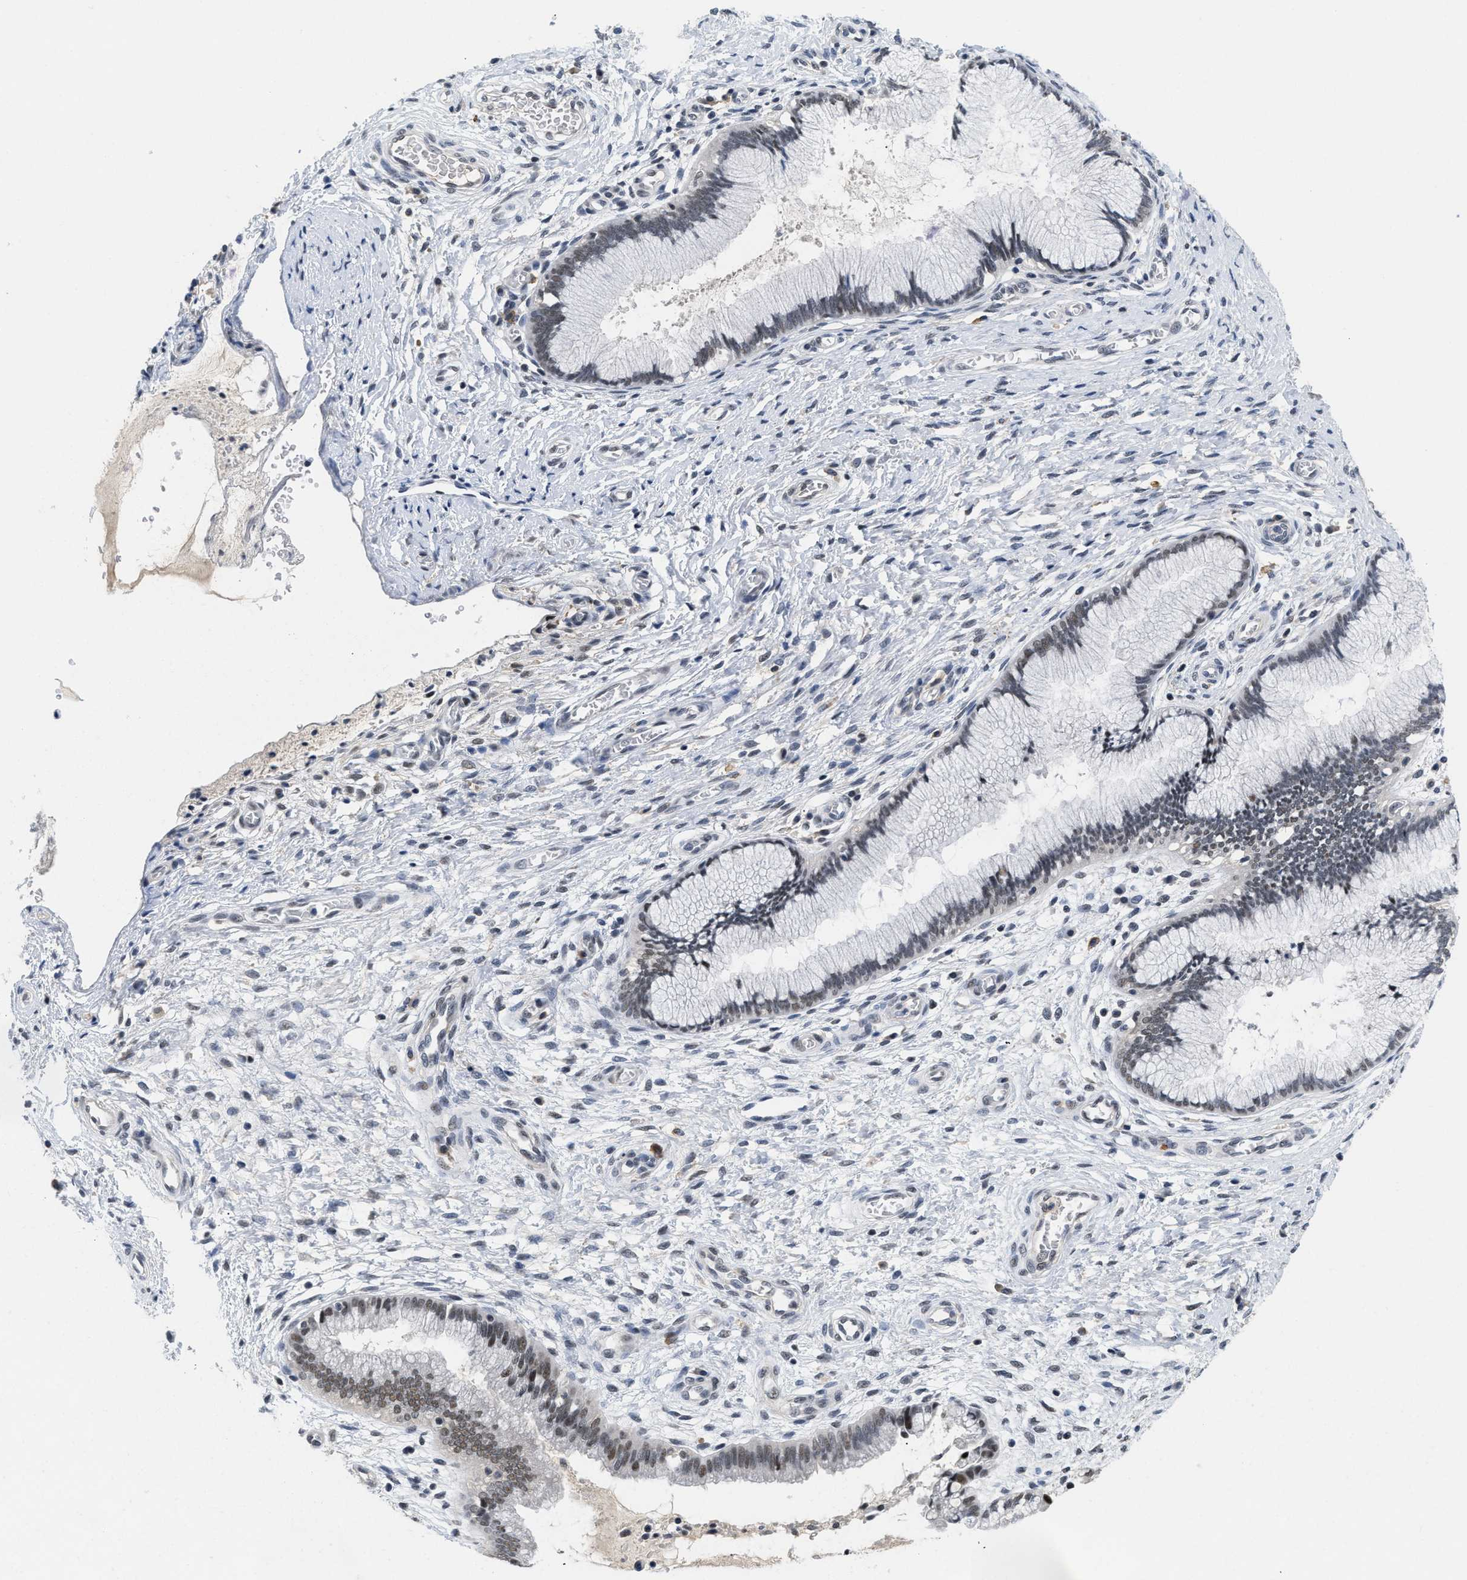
{"staining": {"intensity": "weak", "quantity": "25%-75%", "location": "nuclear"}, "tissue": "cervix", "cell_type": "Glandular cells", "image_type": "normal", "snomed": [{"axis": "morphology", "description": "Normal tissue, NOS"}, {"axis": "topography", "description": "Cervix"}], "caption": "Protein expression analysis of unremarkable human cervix reveals weak nuclear staining in approximately 25%-75% of glandular cells. (Stains: DAB in brown, nuclei in blue, Microscopy: brightfield microscopy at high magnification).", "gene": "GGNBP2", "patient": {"sex": "female", "age": 55}}